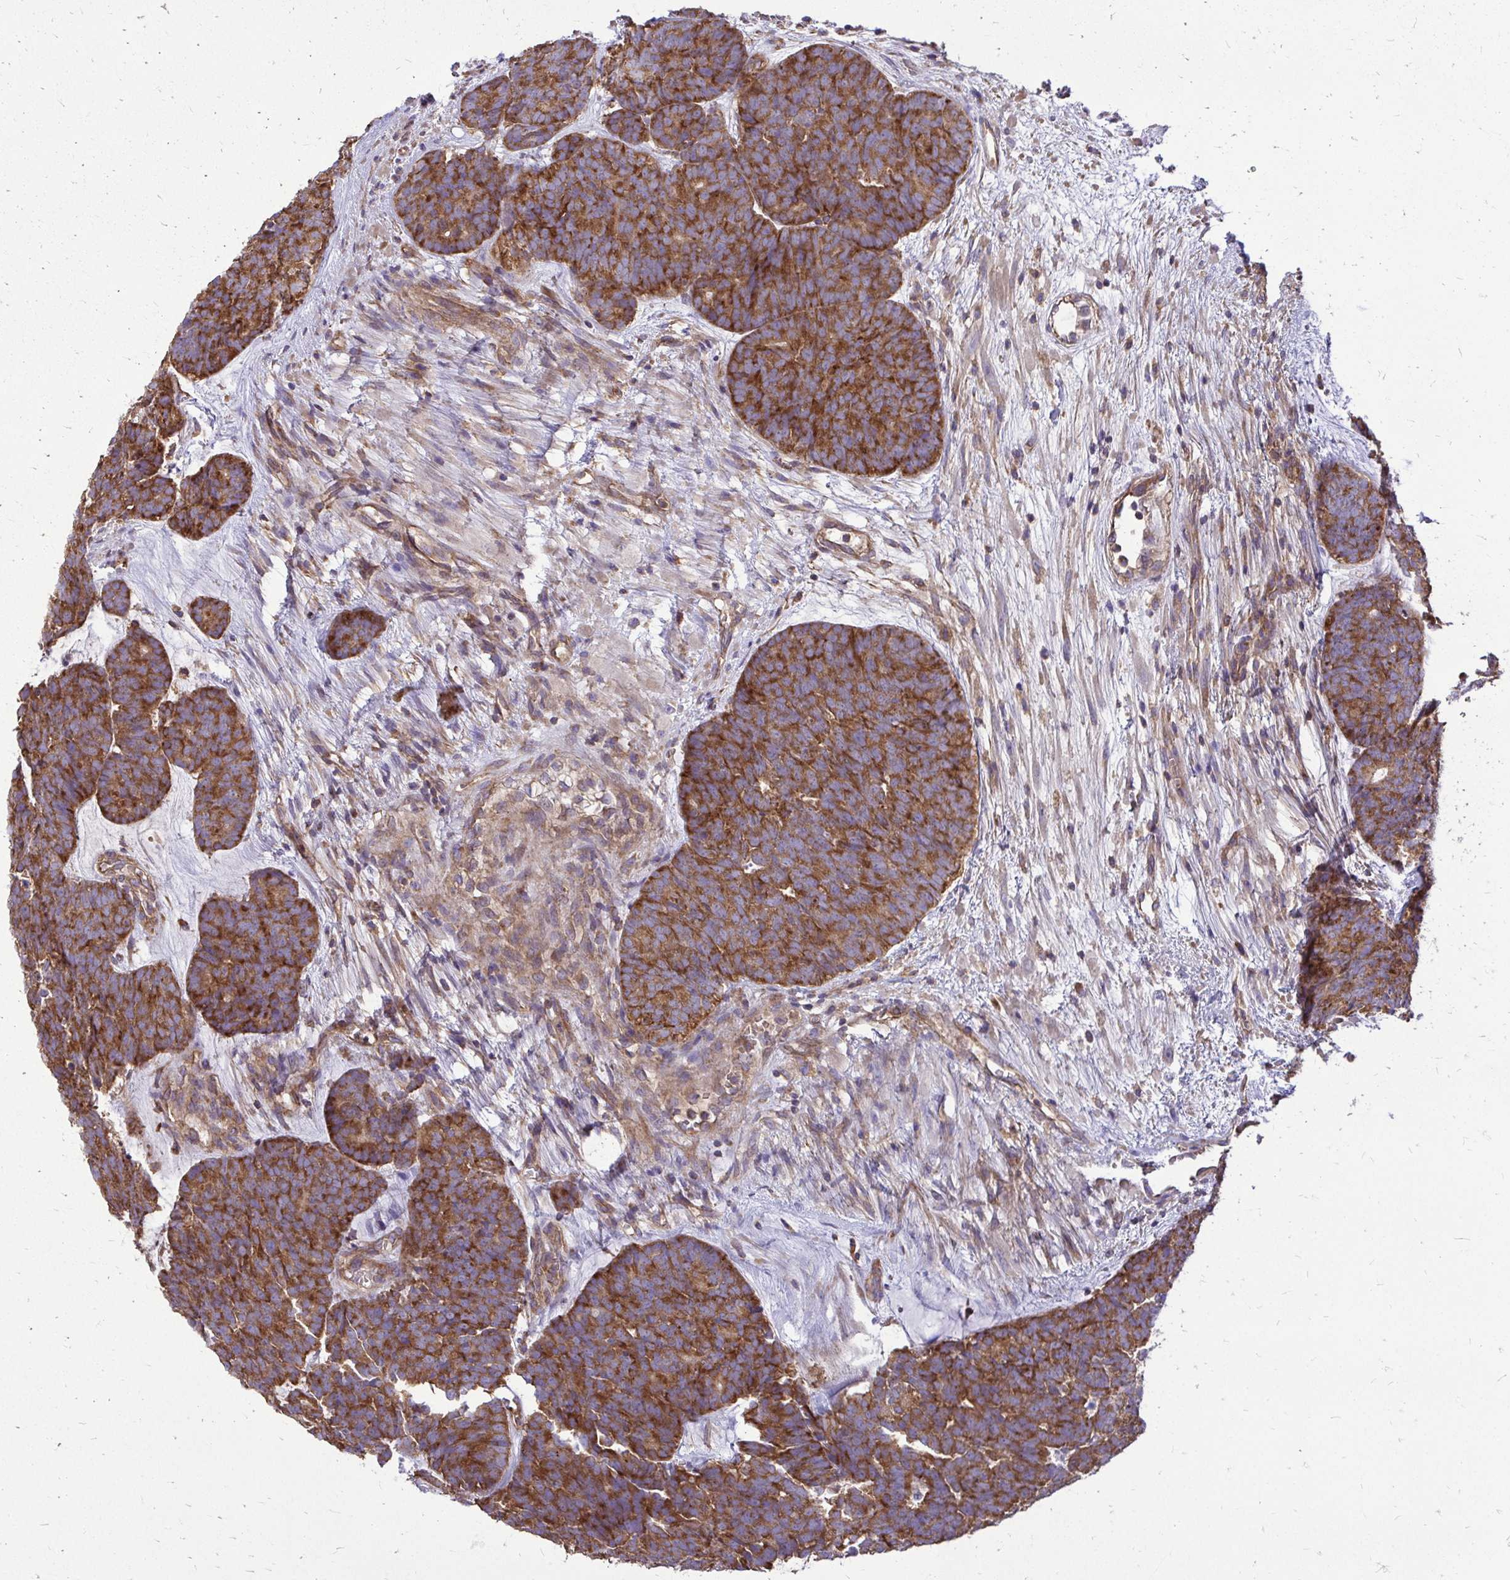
{"staining": {"intensity": "strong", "quantity": ">75%", "location": "cytoplasmic/membranous"}, "tissue": "head and neck cancer", "cell_type": "Tumor cells", "image_type": "cancer", "snomed": [{"axis": "morphology", "description": "Adenocarcinoma, NOS"}, {"axis": "topography", "description": "Head-Neck"}], "caption": "The micrograph demonstrates immunohistochemical staining of head and neck cancer (adenocarcinoma). There is strong cytoplasmic/membranous positivity is seen in approximately >75% of tumor cells.", "gene": "FMR1", "patient": {"sex": "female", "age": 81}}